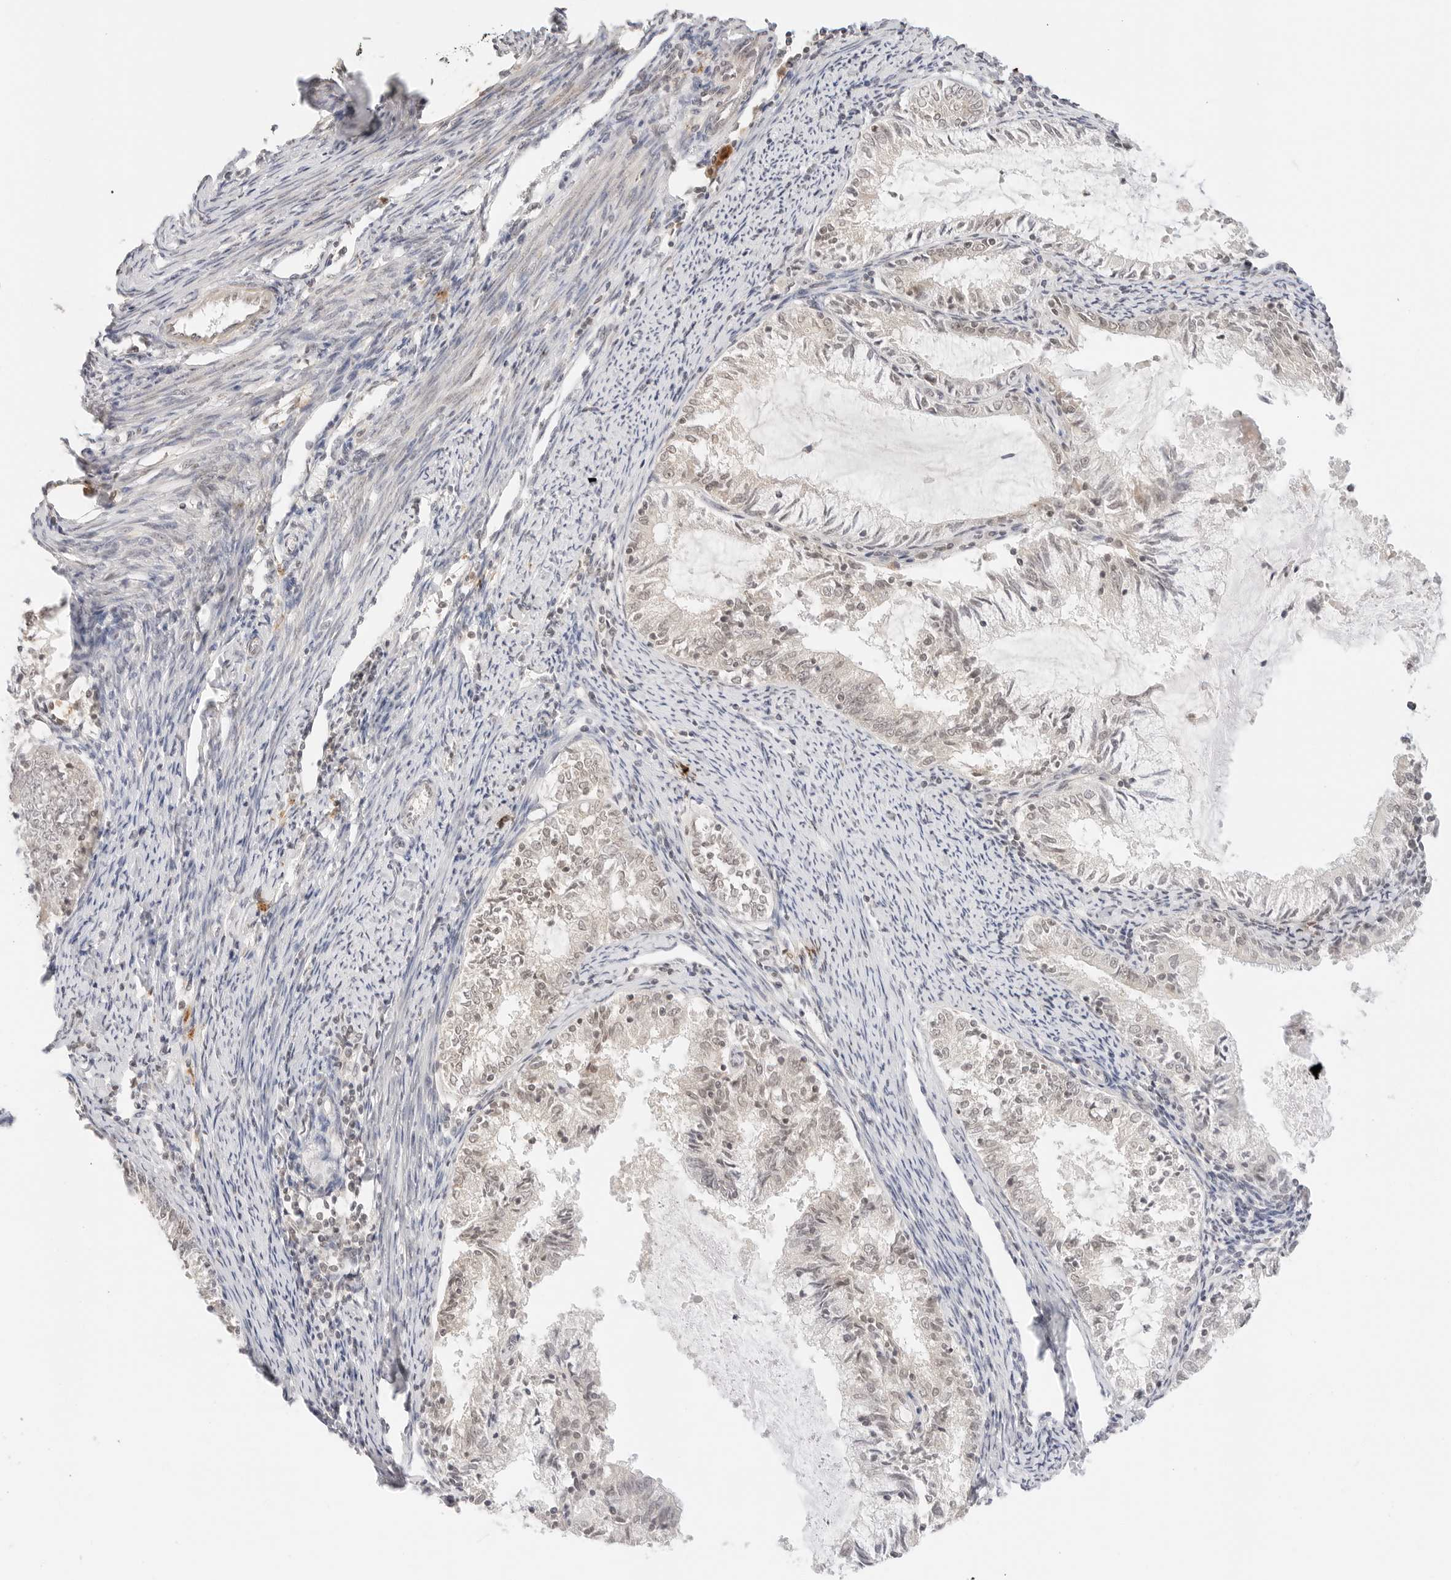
{"staining": {"intensity": "weak", "quantity": "25%-75%", "location": "nuclear"}, "tissue": "endometrial cancer", "cell_type": "Tumor cells", "image_type": "cancer", "snomed": [{"axis": "morphology", "description": "Adenocarcinoma, NOS"}, {"axis": "topography", "description": "Endometrium"}], "caption": "Protein analysis of endometrial cancer tissue reveals weak nuclear staining in approximately 25%-75% of tumor cells. (DAB IHC with brightfield microscopy, high magnification).", "gene": "GPR34", "patient": {"sex": "female", "age": 57}}